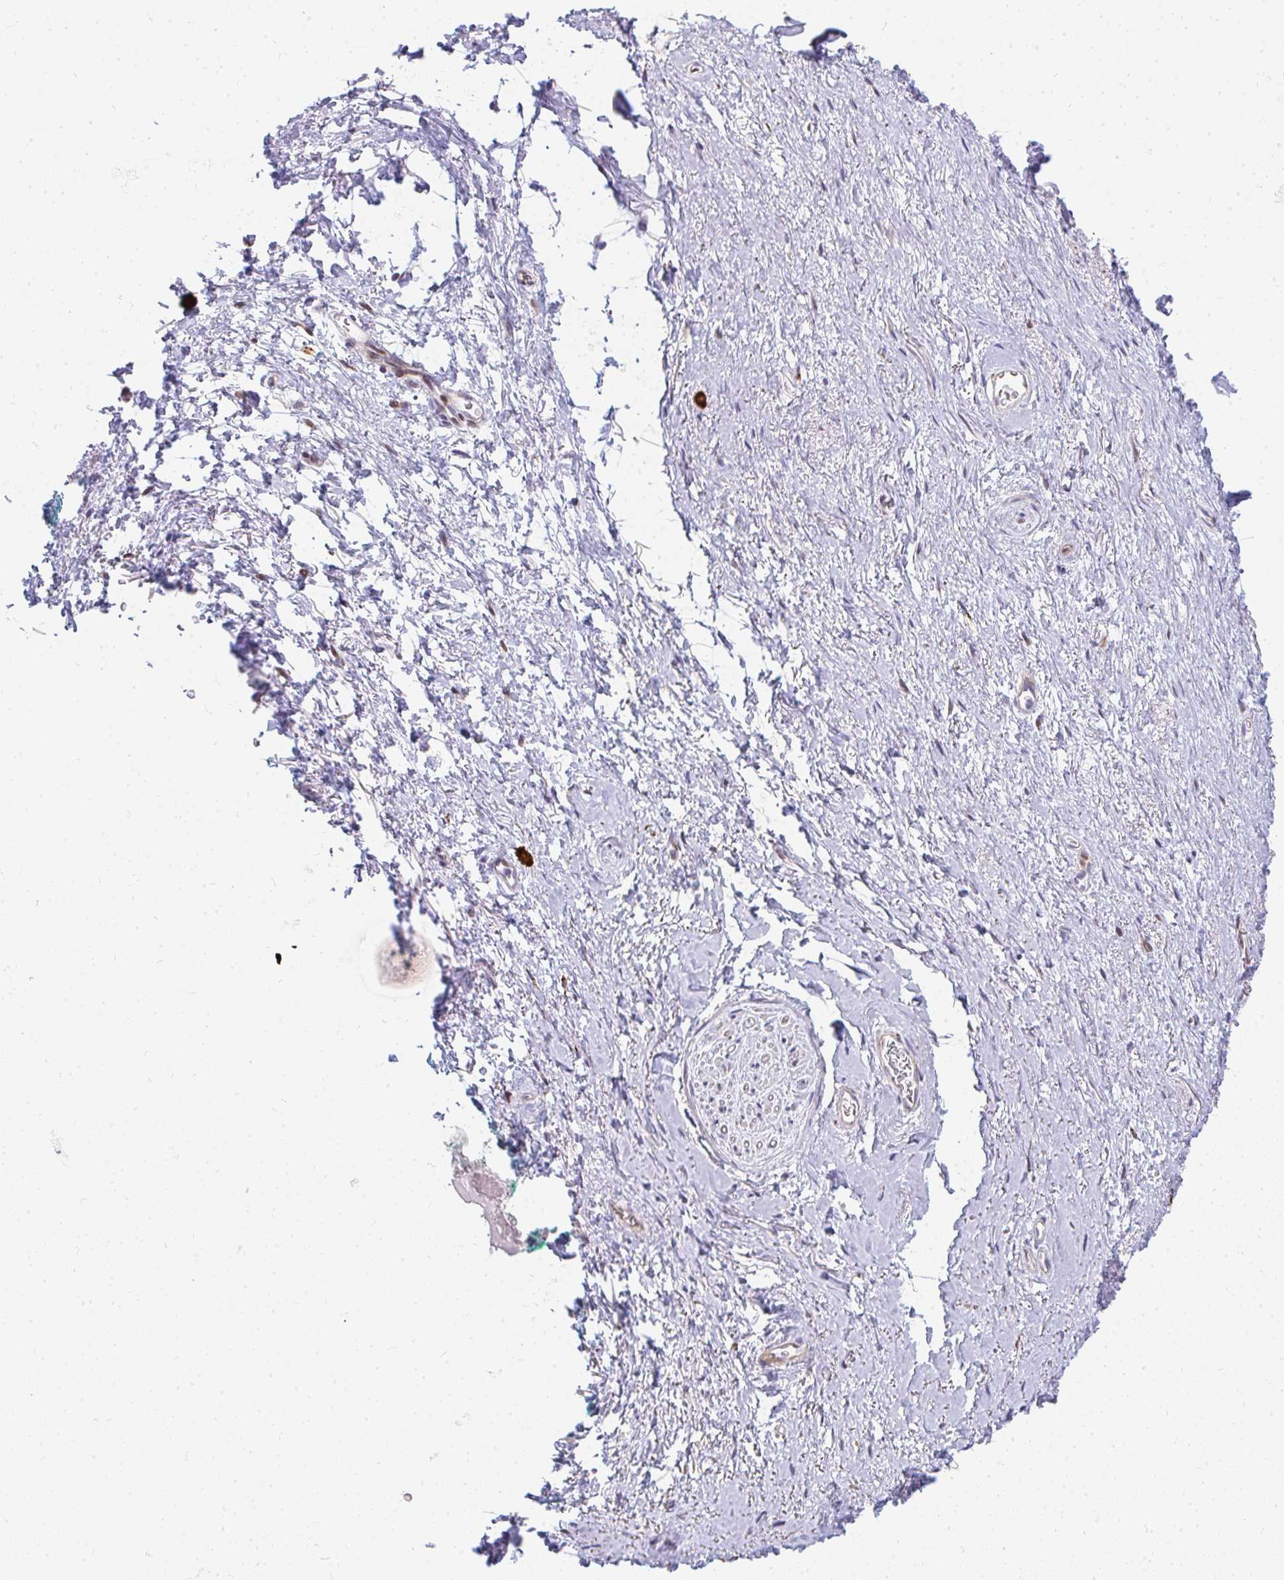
{"staining": {"intensity": "negative", "quantity": "none", "location": "none"}, "tissue": "adipose tissue", "cell_type": "Adipocytes", "image_type": "normal", "snomed": [{"axis": "morphology", "description": "Normal tissue, NOS"}, {"axis": "topography", "description": "Vulva"}, {"axis": "topography", "description": "Peripheral nerve tissue"}], "caption": "Immunohistochemistry histopathology image of unremarkable adipose tissue stained for a protein (brown), which exhibits no positivity in adipocytes. (Stains: DAB immunohistochemistry with hematoxylin counter stain, Microscopy: brightfield microscopy at high magnification).", "gene": "PLA2G5", "patient": {"sex": "female", "age": 66}}